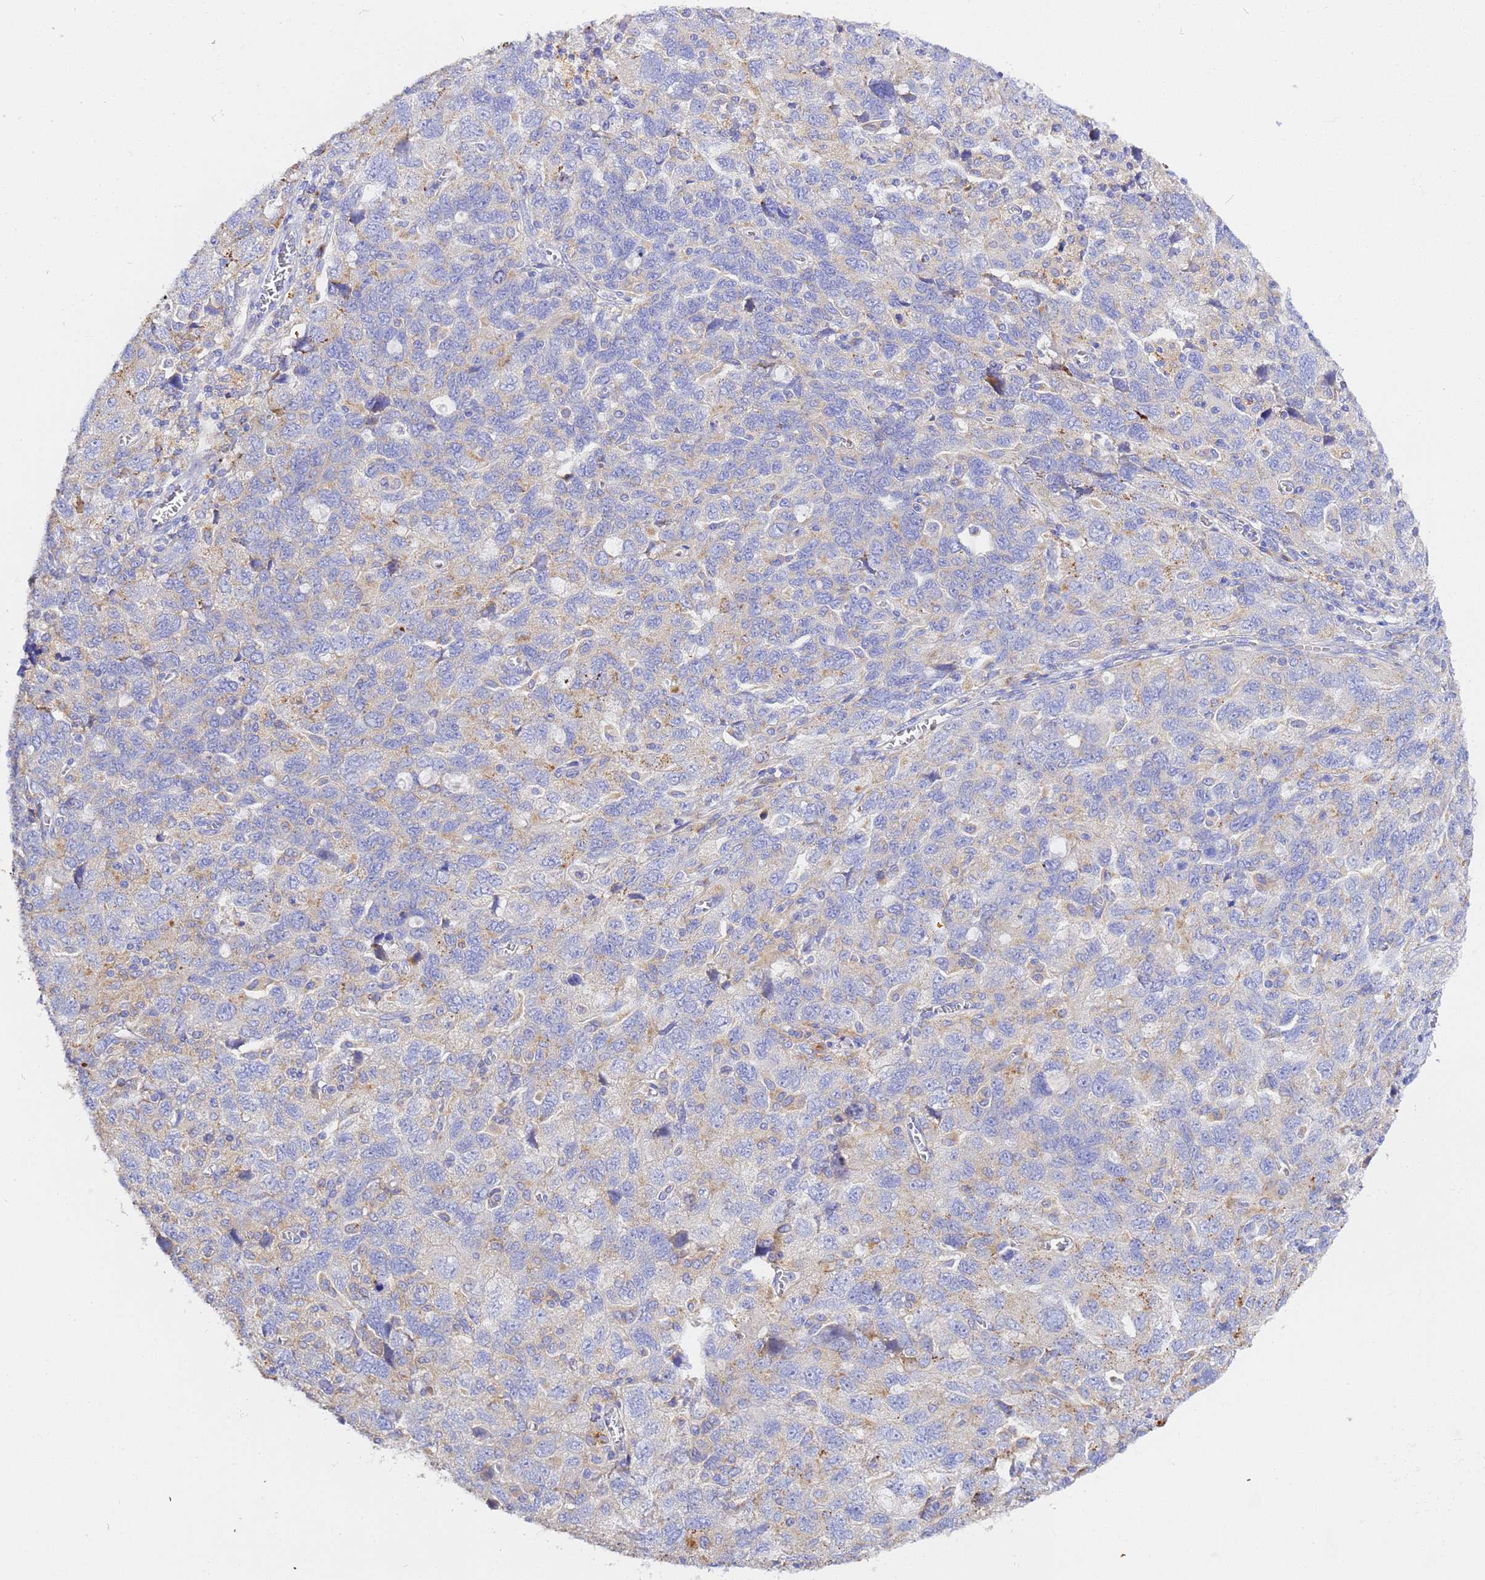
{"staining": {"intensity": "weak", "quantity": "25%-75%", "location": "cytoplasmic/membranous"}, "tissue": "ovarian cancer", "cell_type": "Tumor cells", "image_type": "cancer", "snomed": [{"axis": "morphology", "description": "Carcinoma, NOS"}, {"axis": "morphology", "description": "Cystadenocarcinoma, serous, NOS"}, {"axis": "topography", "description": "Ovary"}], "caption": "Tumor cells exhibit low levels of weak cytoplasmic/membranous expression in approximately 25%-75% of cells in ovarian cancer.", "gene": "VTI1B", "patient": {"sex": "female", "age": 69}}